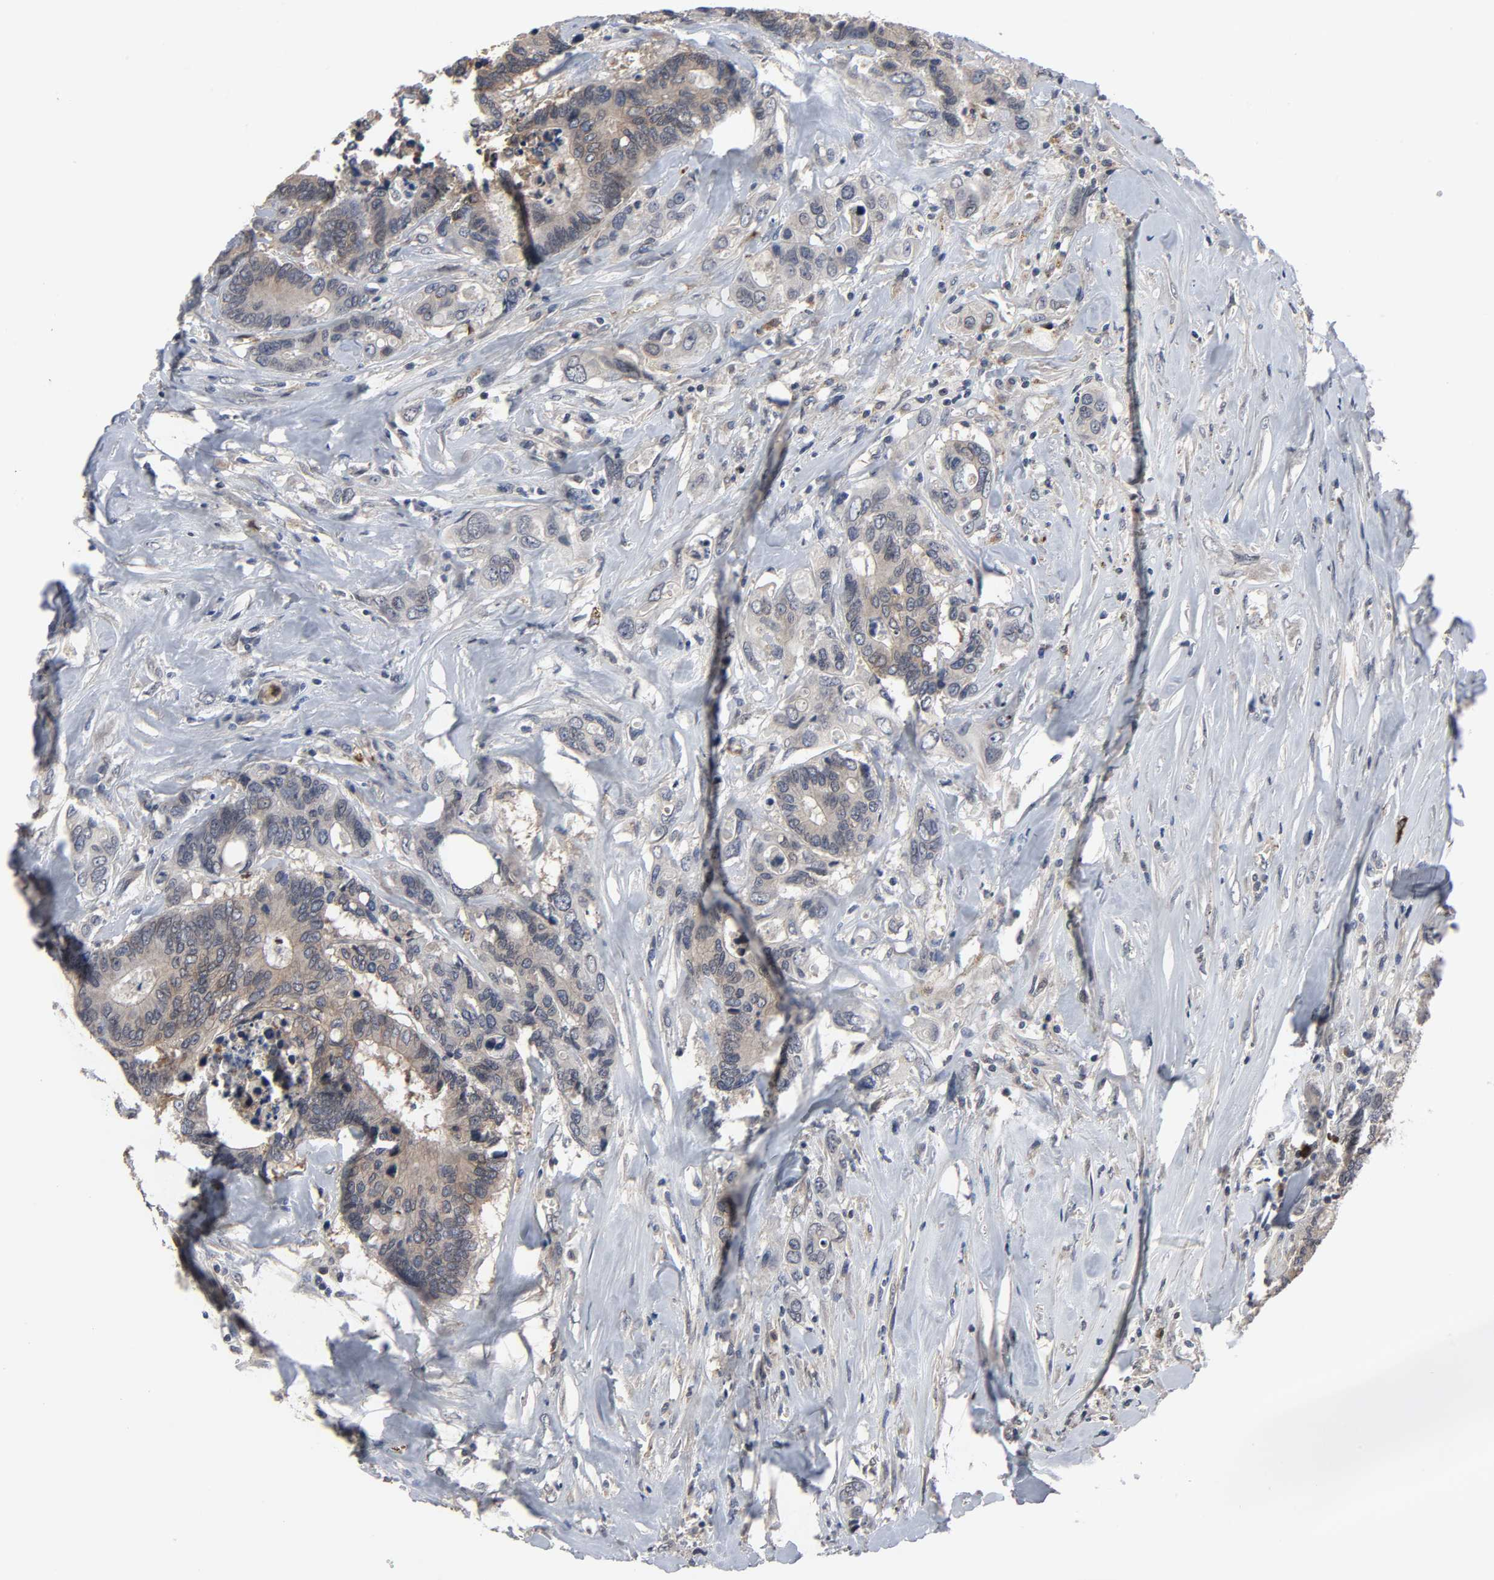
{"staining": {"intensity": "weak", "quantity": ">75%", "location": "cytoplasmic/membranous"}, "tissue": "colorectal cancer", "cell_type": "Tumor cells", "image_type": "cancer", "snomed": [{"axis": "morphology", "description": "Adenocarcinoma, NOS"}, {"axis": "topography", "description": "Rectum"}], "caption": "Tumor cells display low levels of weak cytoplasmic/membranous staining in approximately >75% of cells in human colorectal cancer (adenocarcinoma).", "gene": "CCDC175", "patient": {"sex": "male", "age": 55}}